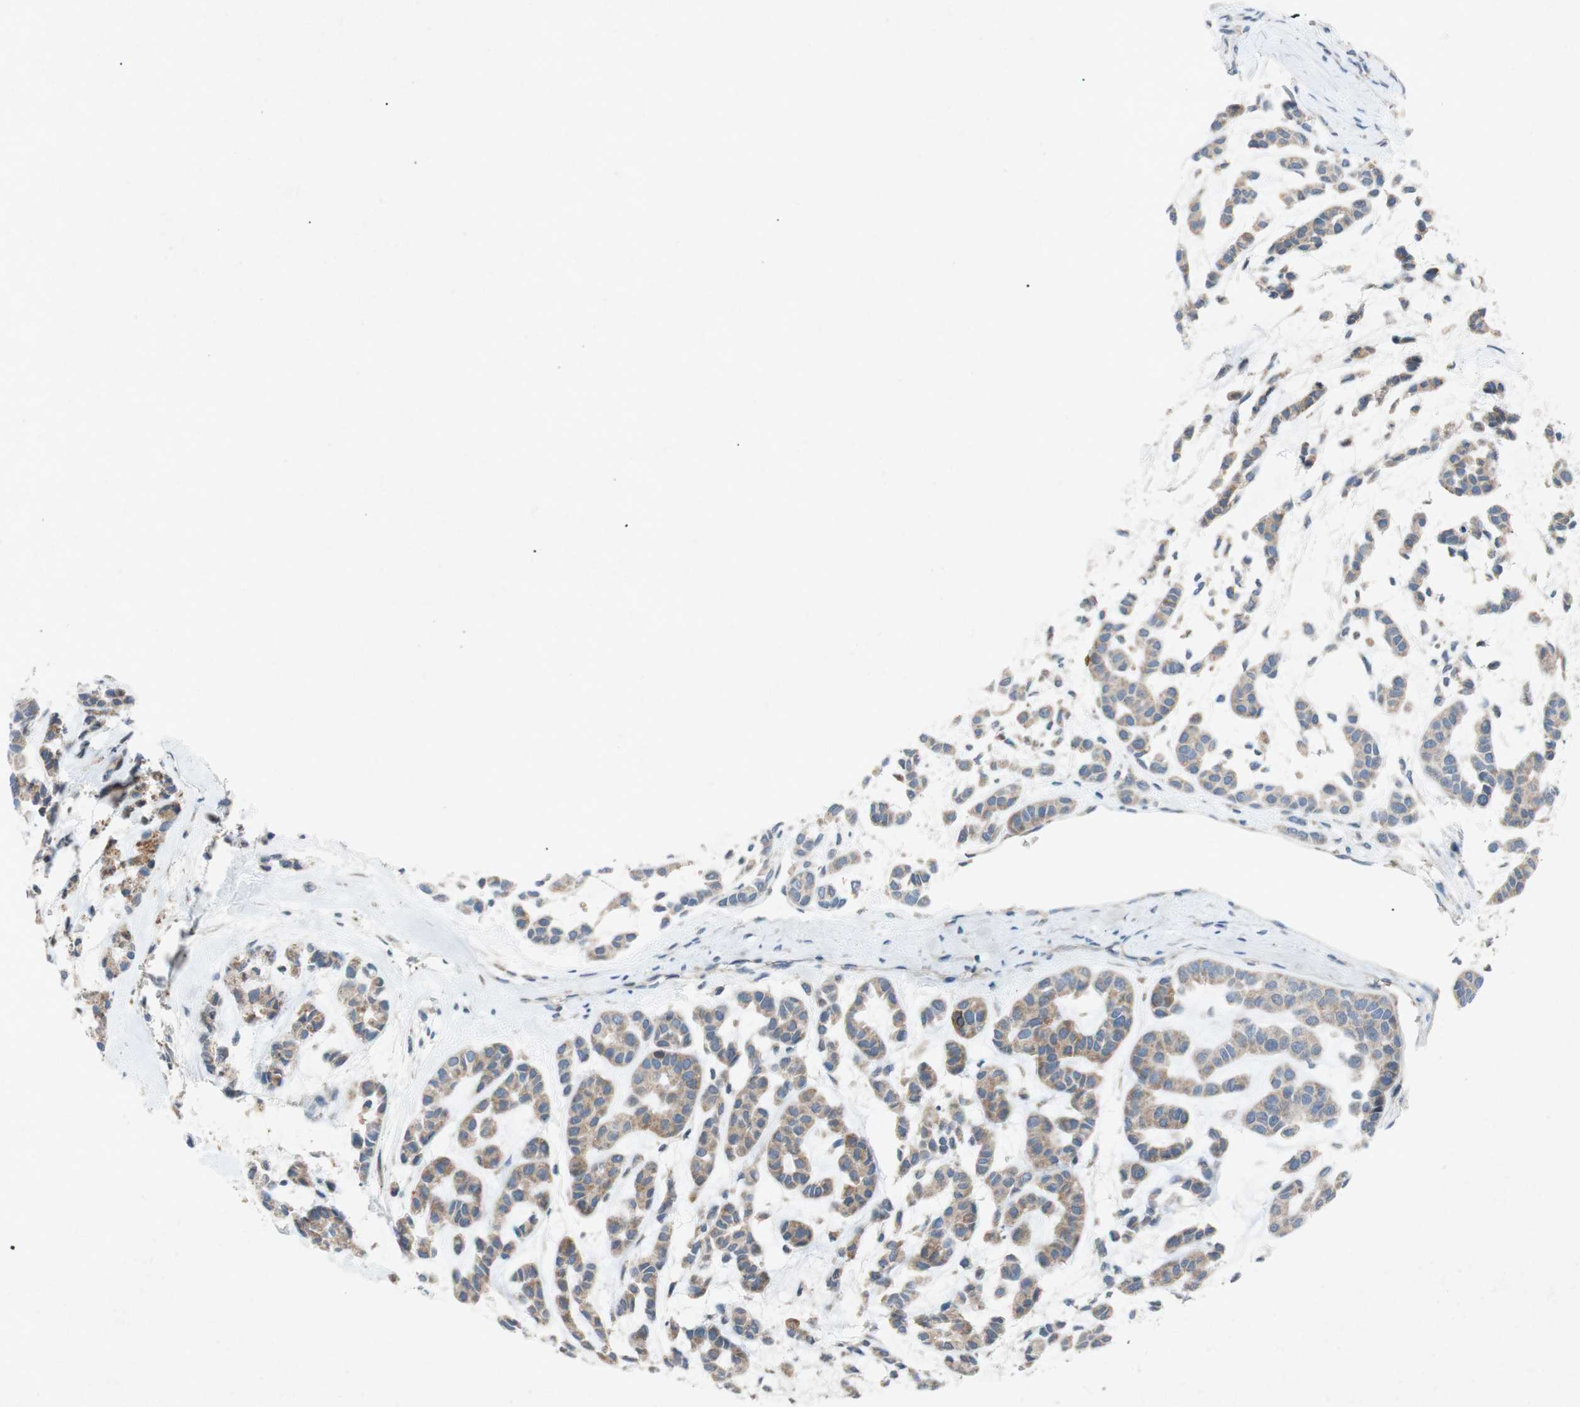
{"staining": {"intensity": "weak", "quantity": ">75%", "location": "cytoplasmic/membranous"}, "tissue": "head and neck cancer", "cell_type": "Tumor cells", "image_type": "cancer", "snomed": [{"axis": "morphology", "description": "Adenocarcinoma, NOS"}, {"axis": "morphology", "description": "Adenoma, NOS"}, {"axis": "topography", "description": "Head-Neck"}], "caption": "Immunohistochemistry (IHC) (DAB (3,3'-diaminobenzidine)) staining of human head and neck cancer (adenoma) exhibits weak cytoplasmic/membranous protein expression in about >75% of tumor cells.", "gene": "ADD2", "patient": {"sex": "female", "age": 55}}